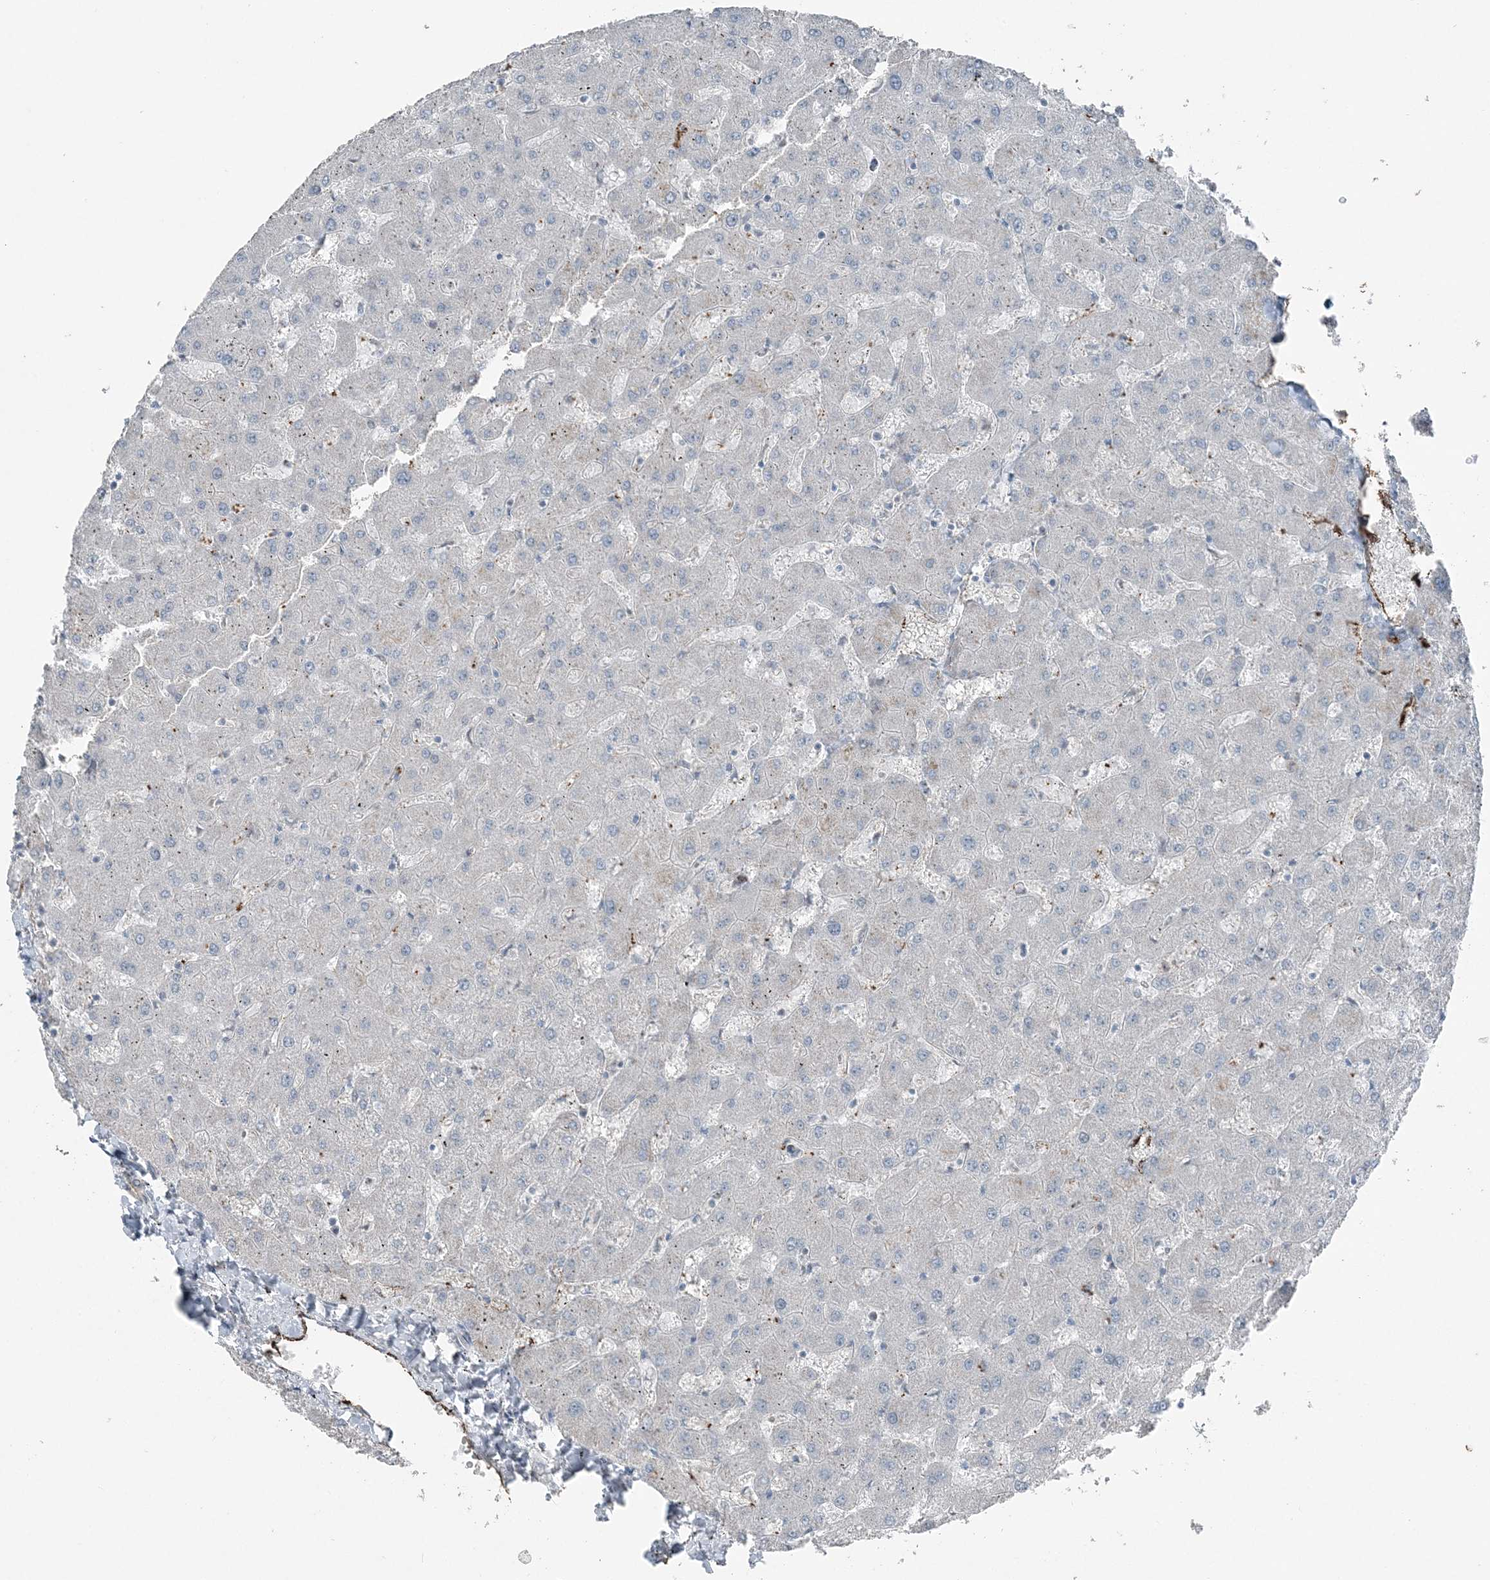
{"staining": {"intensity": "negative", "quantity": "none", "location": "none"}, "tissue": "liver", "cell_type": "Cholangiocytes", "image_type": "normal", "snomed": [{"axis": "morphology", "description": "Normal tissue, NOS"}, {"axis": "topography", "description": "Liver"}], "caption": "Liver was stained to show a protein in brown. There is no significant staining in cholangiocytes. (Stains: DAB (3,3'-diaminobenzidine) immunohistochemistry (IHC) with hematoxylin counter stain, Microscopy: brightfield microscopy at high magnification).", "gene": "ELOVL7", "patient": {"sex": "female", "age": 63}}